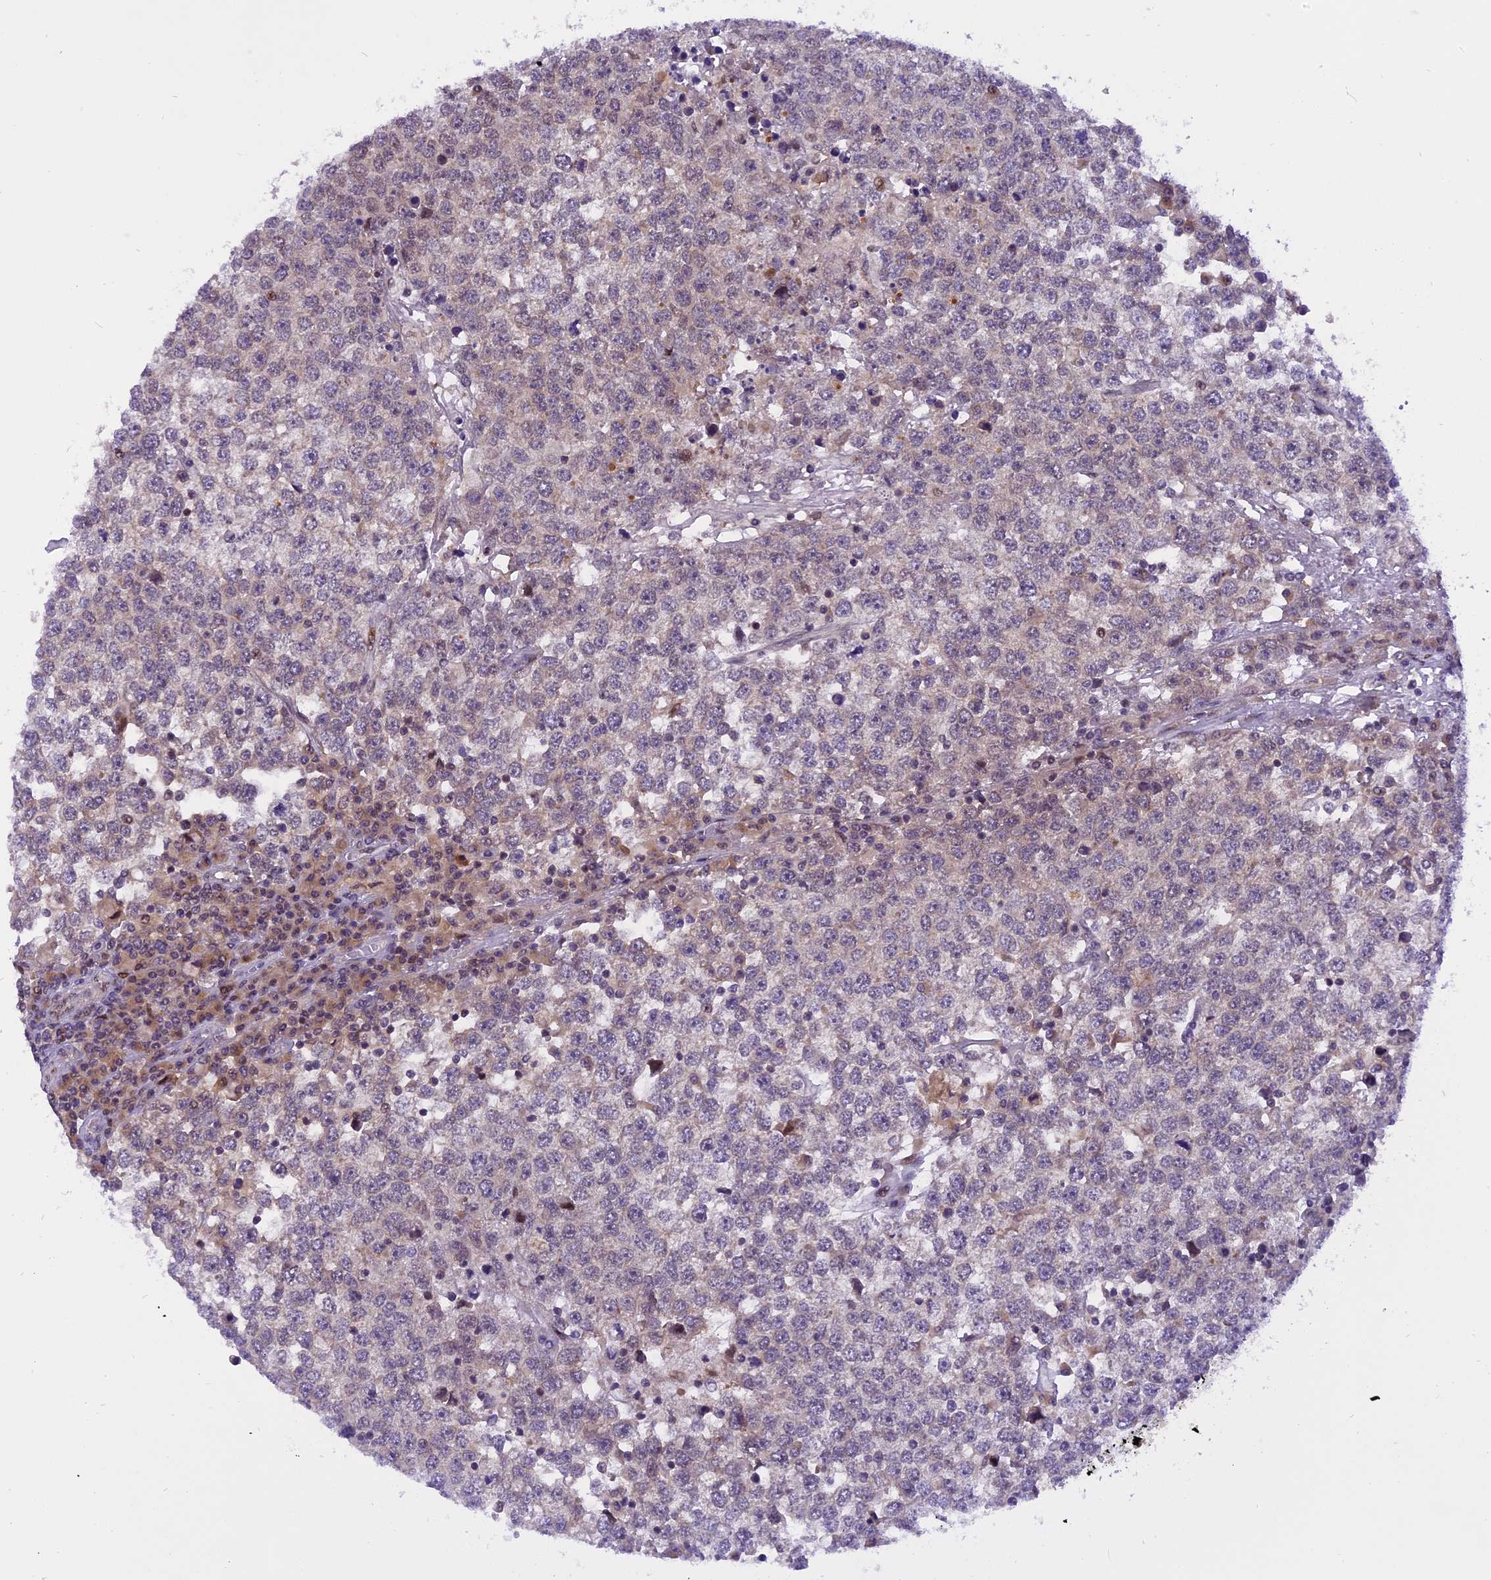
{"staining": {"intensity": "moderate", "quantity": "25%-75%", "location": "nuclear"}, "tissue": "testis cancer", "cell_type": "Tumor cells", "image_type": "cancer", "snomed": [{"axis": "morphology", "description": "Seminoma, NOS"}, {"axis": "topography", "description": "Testis"}], "caption": "IHC photomicrograph of neoplastic tissue: testis seminoma stained using immunohistochemistry displays medium levels of moderate protein expression localized specifically in the nuclear of tumor cells, appearing as a nuclear brown color.", "gene": "RABGGTA", "patient": {"sex": "male", "age": 65}}